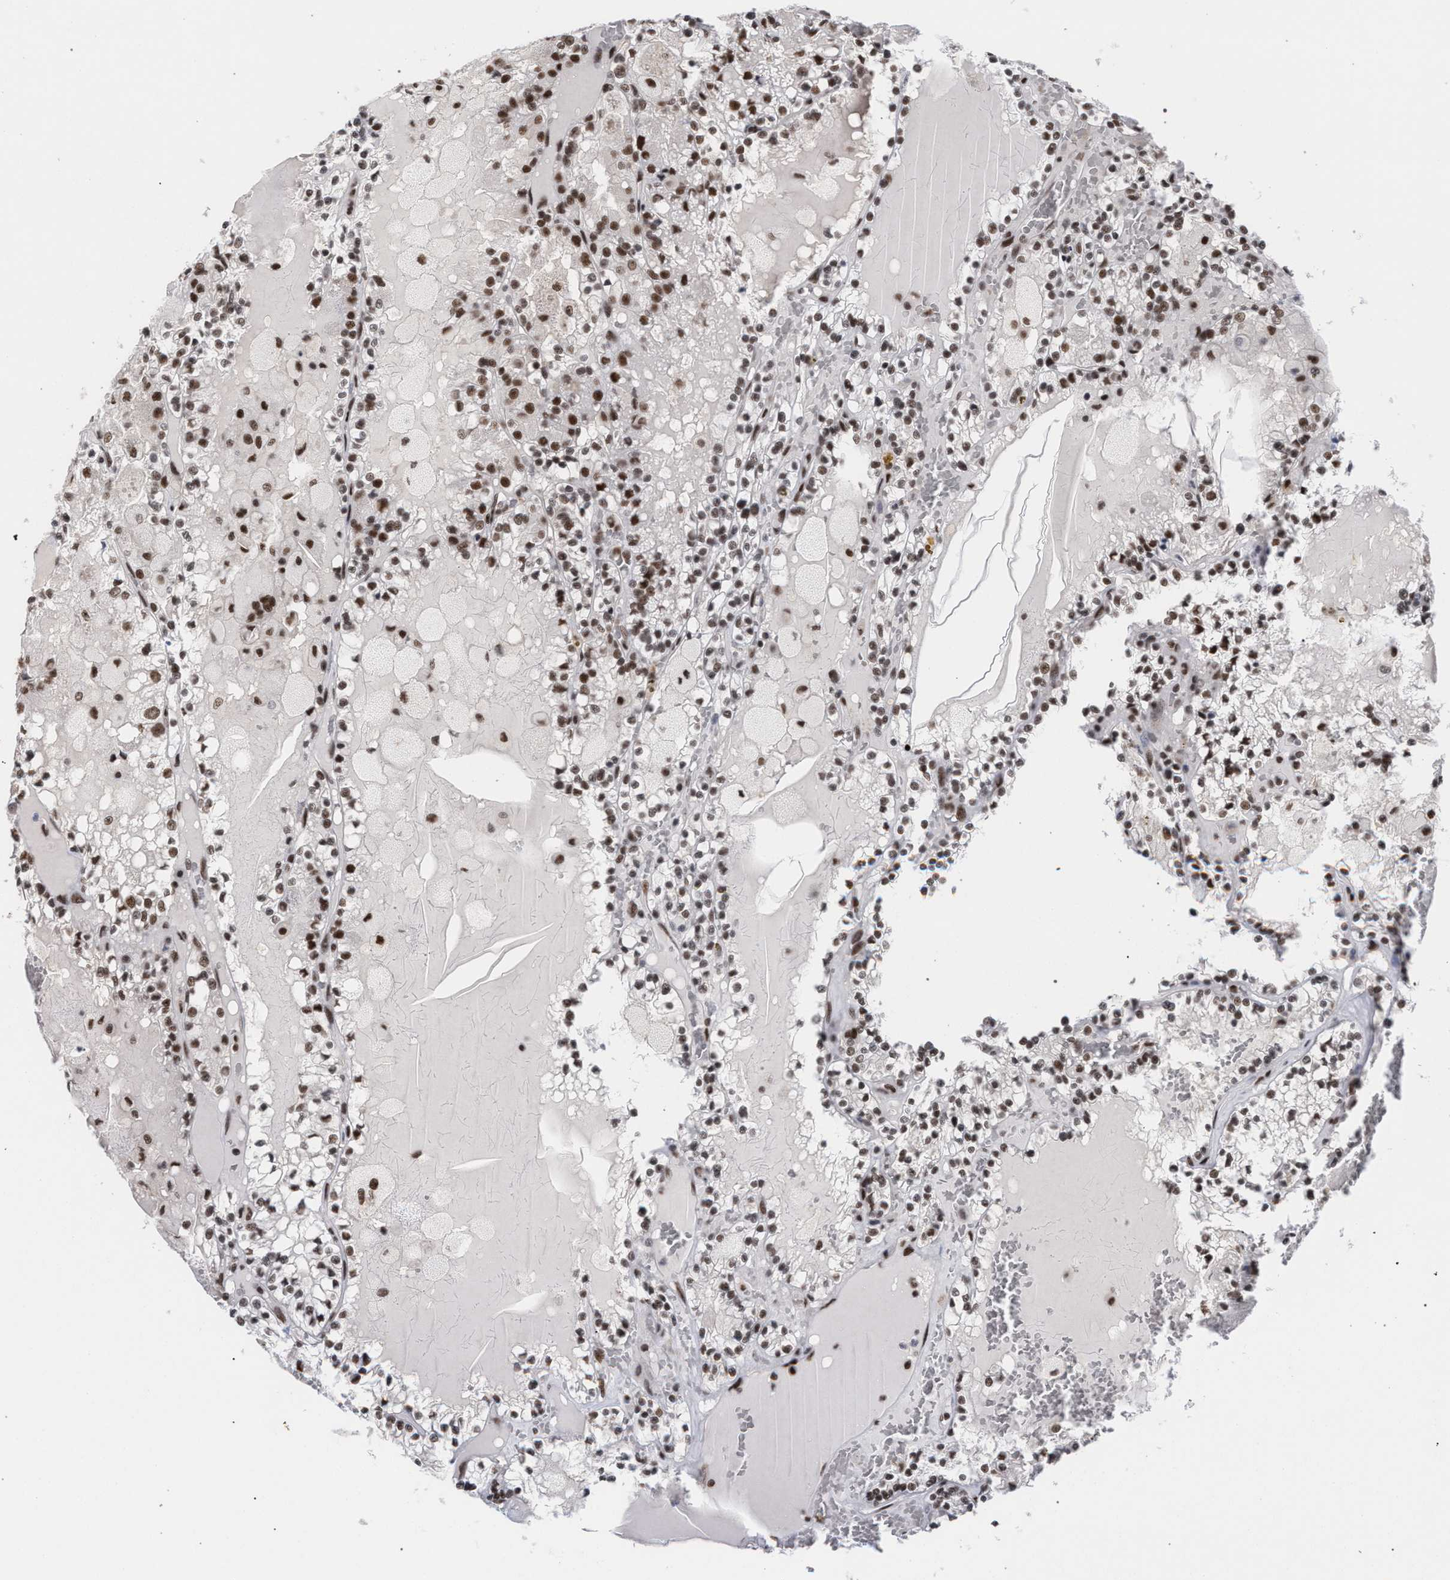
{"staining": {"intensity": "moderate", "quantity": ">75%", "location": "nuclear"}, "tissue": "renal cancer", "cell_type": "Tumor cells", "image_type": "cancer", "snomed": [{"axis": "morphology", "description": "Adenocarcinoma, NOS"}, {"axis": "topography", "description": "Kidney"}], "caption": "The image displays staining of renal cancer (adenocarcinoma), revealing moderate nuclear protein staining (brown color) within tumor cells. The staining was performed using DAB, with brown indicating positive protein expression. Nuclei are stained blue with hematoxylin.", "gene": "SCAF4", "patient": {"sex": "female", "age": 56}}